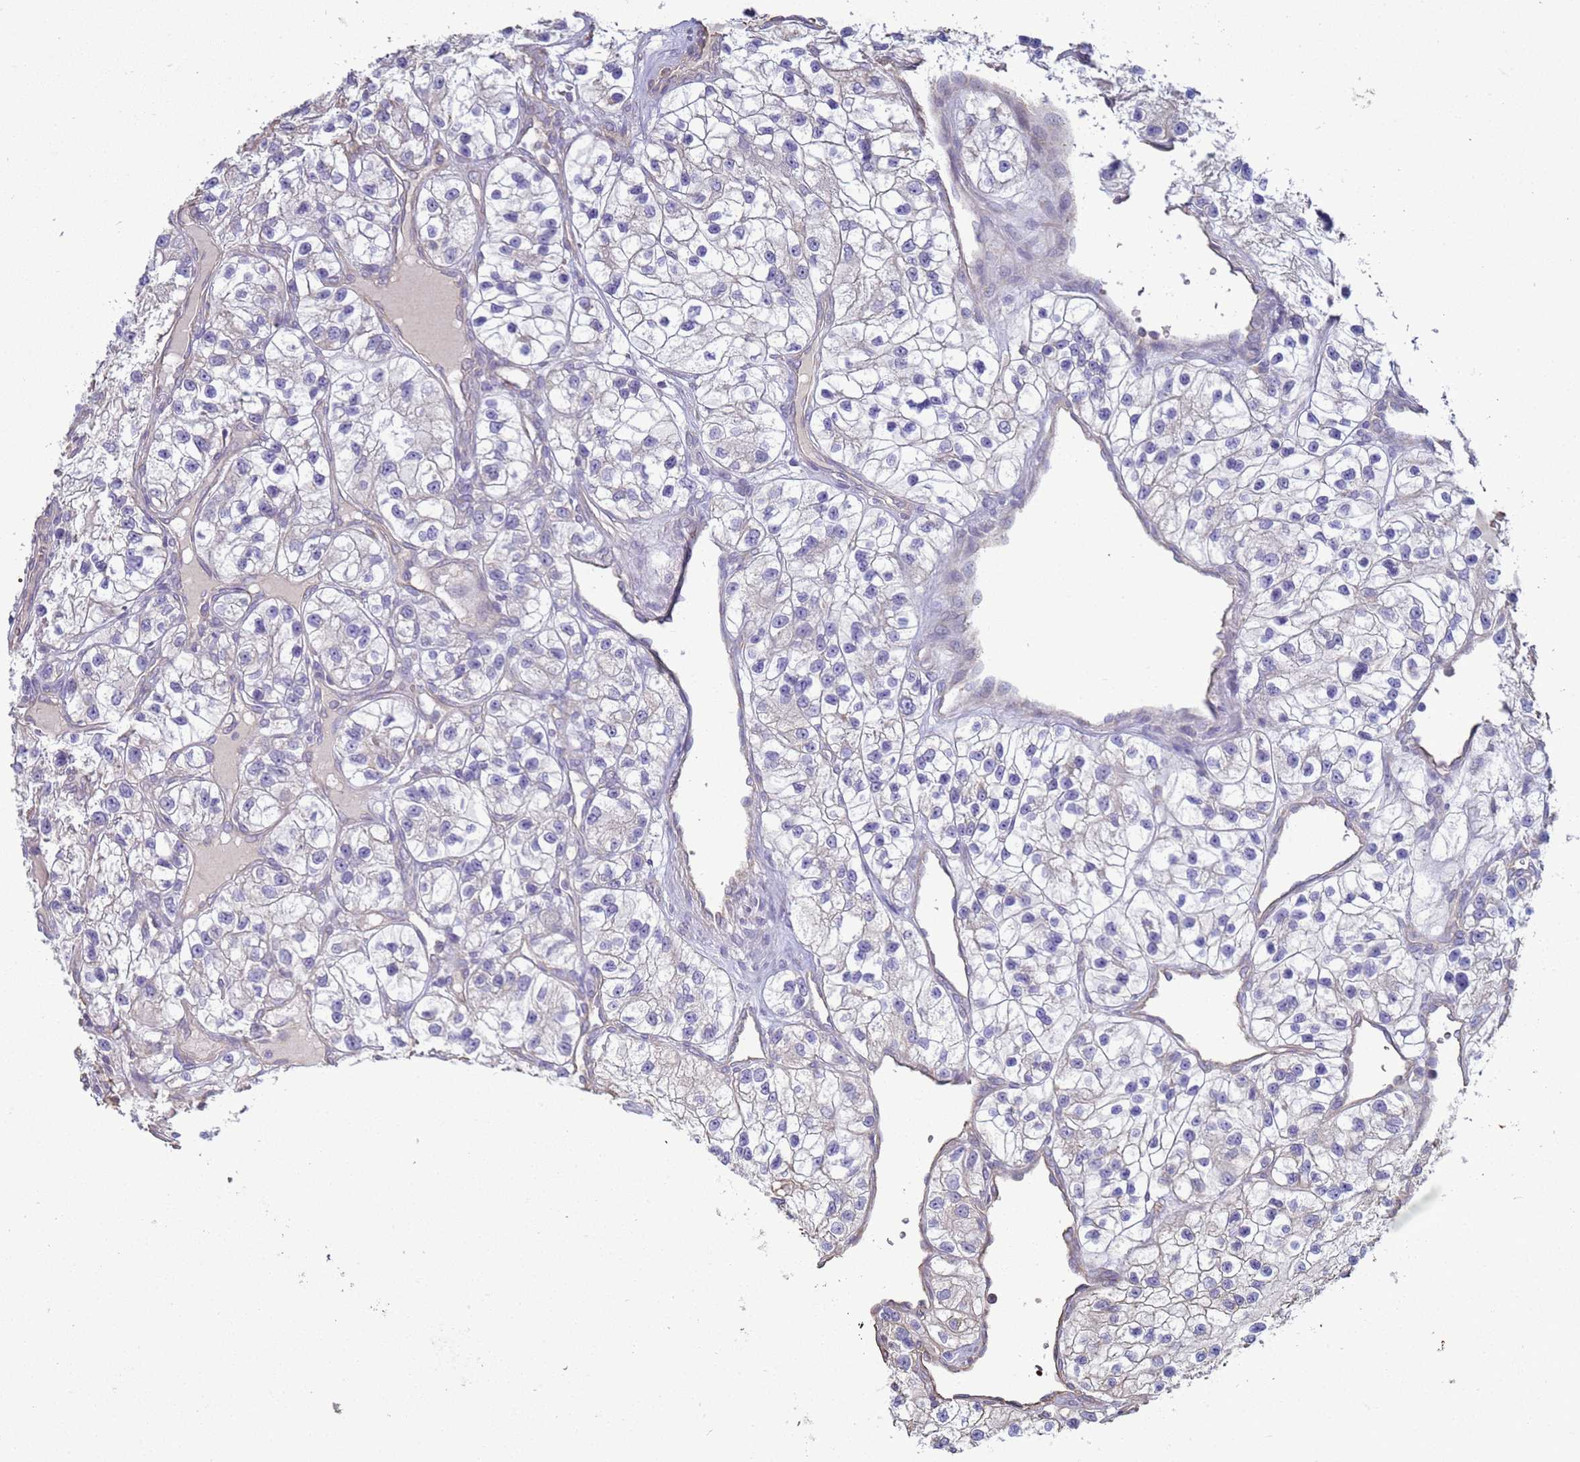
{"staining": {"intensity": "negative", "quantity": "none", "location": "none"}, "tissue": "renal cancer", "cell_type": "Tumor cells", "image_type": "cancer", "snomed": [{"axis": "morphology", "description": "Adenocarcinoma, NOS"}, {"axis": "topography", "description": "Kidney"}], "caption": "Image shows no protein staining in tumor cells of adenocarcinoma (renal) tissue.", "gene": "SGIP1", "patient": {"sex": "female", "age": 57}}